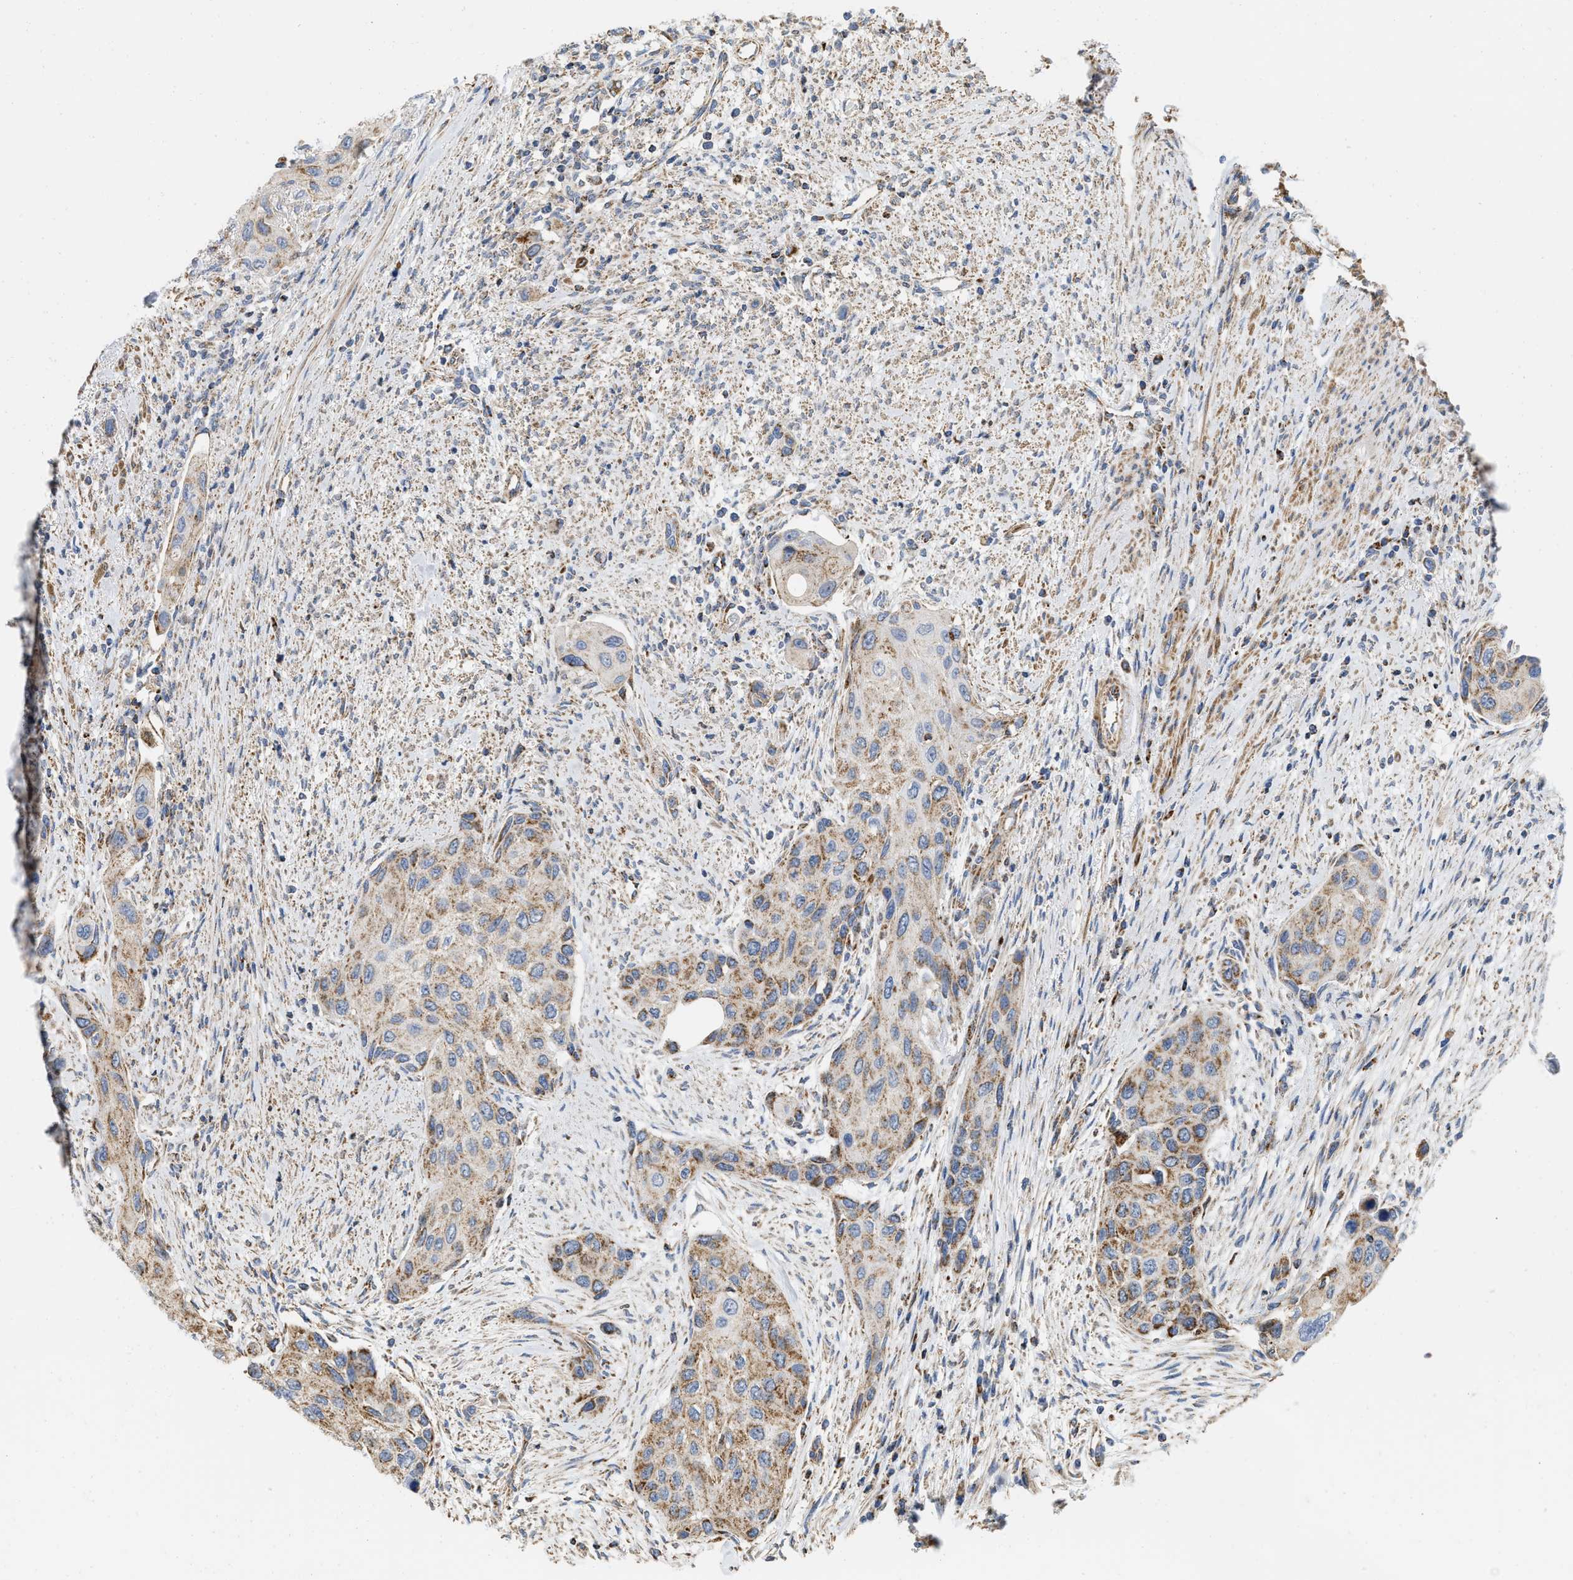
{"staining": {"intensity": "moderate", "quantity": ">75%", "location": "cytoplasmic/membranous"}, "tissue": "urothelial cancer", "cell_type": "Tumor cells", "image_type": "cancer", "snomed": [{"axis": "morphology", "description": "Urothelial carcinoma, High grade"}, {"axis": "topography", "description": "Urinary bladder"}], "caption": "Approximately >75% of tumor cells in human high-grade urothelial carcinoma display moderate cytoplasmic/membranous protein positivity as visualized by brown immunohistochemical staining.", "gene": "GRB10", "patient": {"sex": "female", "age": 56}}